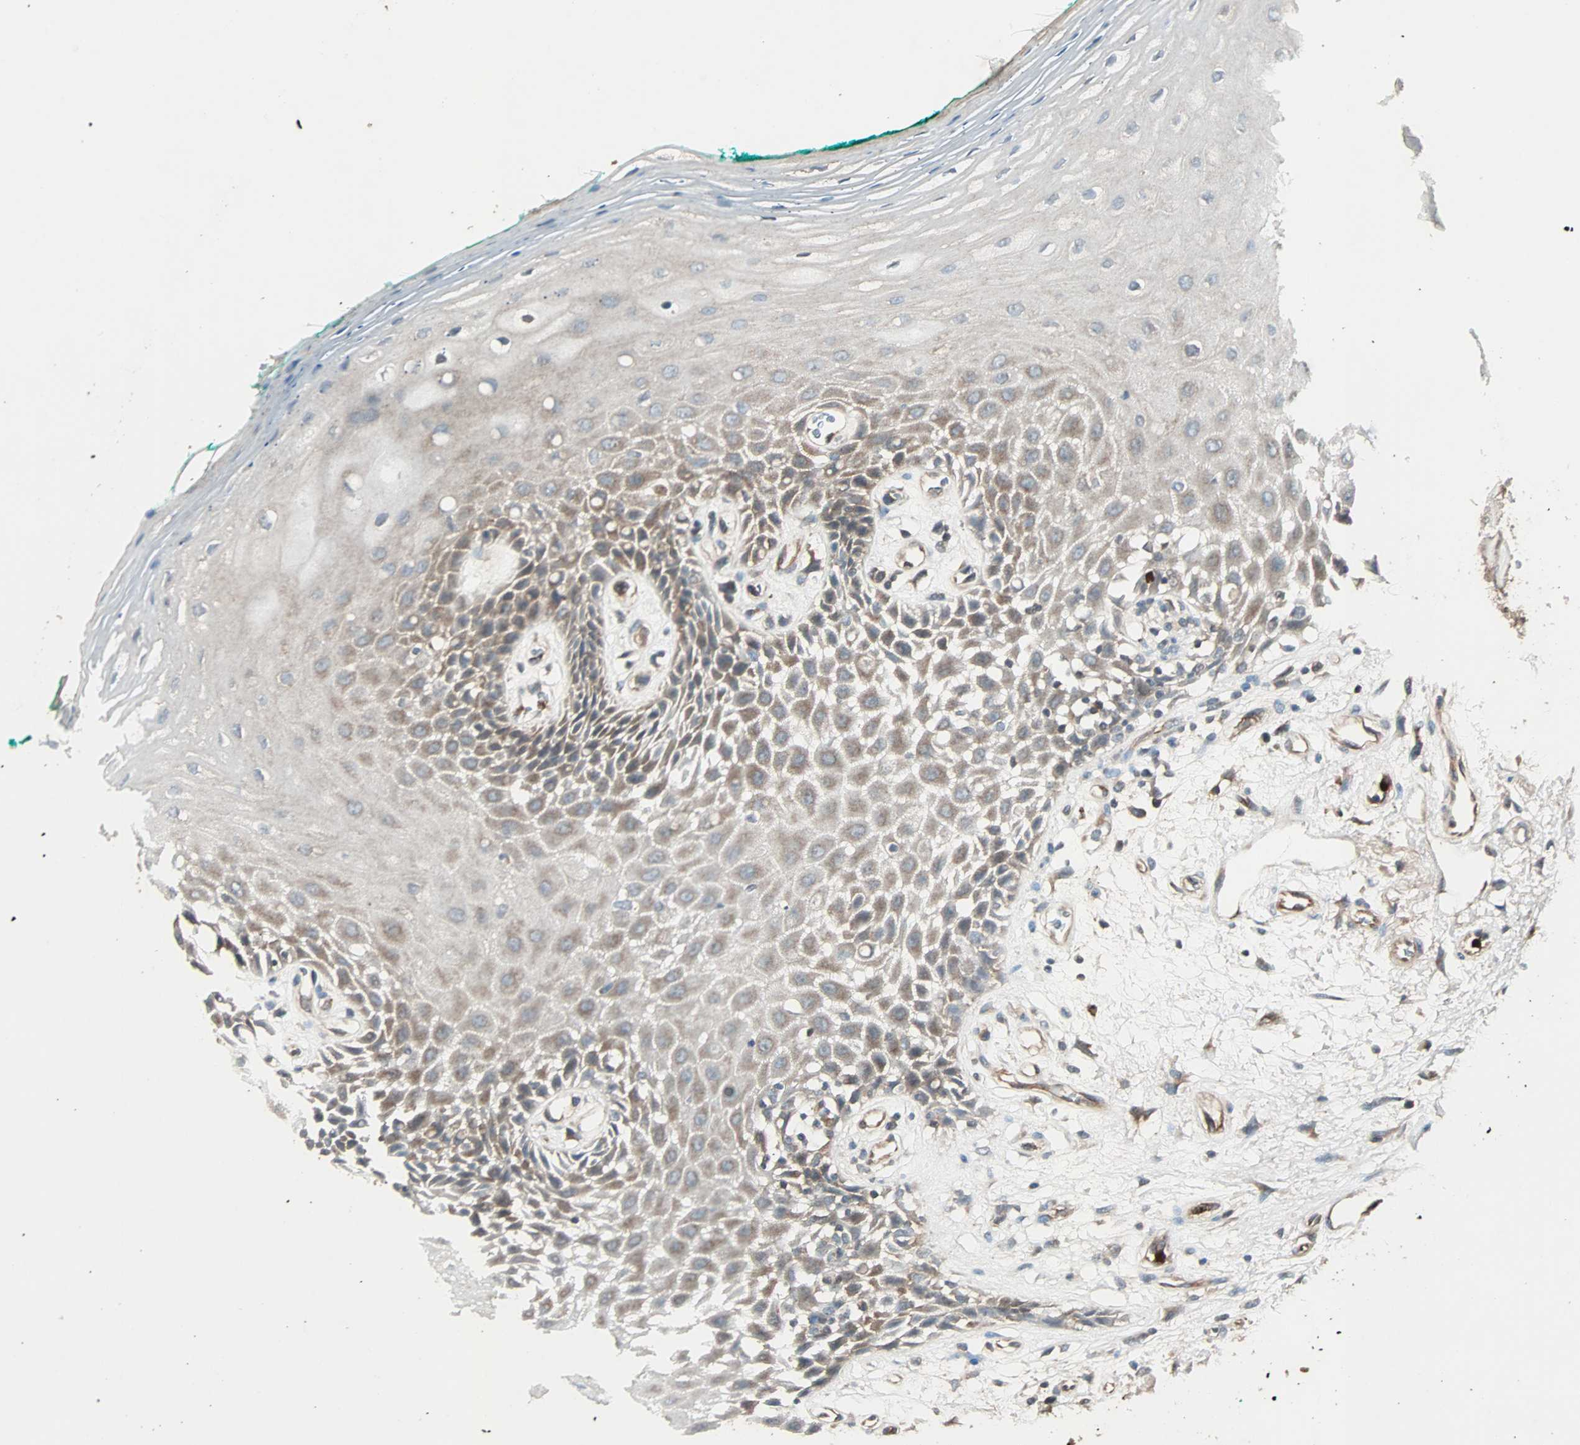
{"staining": {"intensity": "moderate", "quantity": ">75%", "location": "cytoplasmic/membranous"}, "tissue": "oral mucosa", "cell_type": "Squamous epithelial cells", "image_type": "normal", "snomed": [{"axis": "morphology", "description": "Normal tissue, NOS"}, {"axis": "morphology", "description": "Squamous cell carcinoma, NOS"}, {"axis": "topography", "description": "Skeletal muscle"}, {"axis": "topography", "description": "Oral tissue"}, {"axis": "topography", "description": "Head-Neck"}], "caption": "Approximately >75% of squamous epithelial cells in normal oral mucosa show moderate cytoplasmic/membranous protein expression as visualized by brown immunohistochemical staining.", "gene": "GCK", "patient": {"sex": "female", "age": 84}}